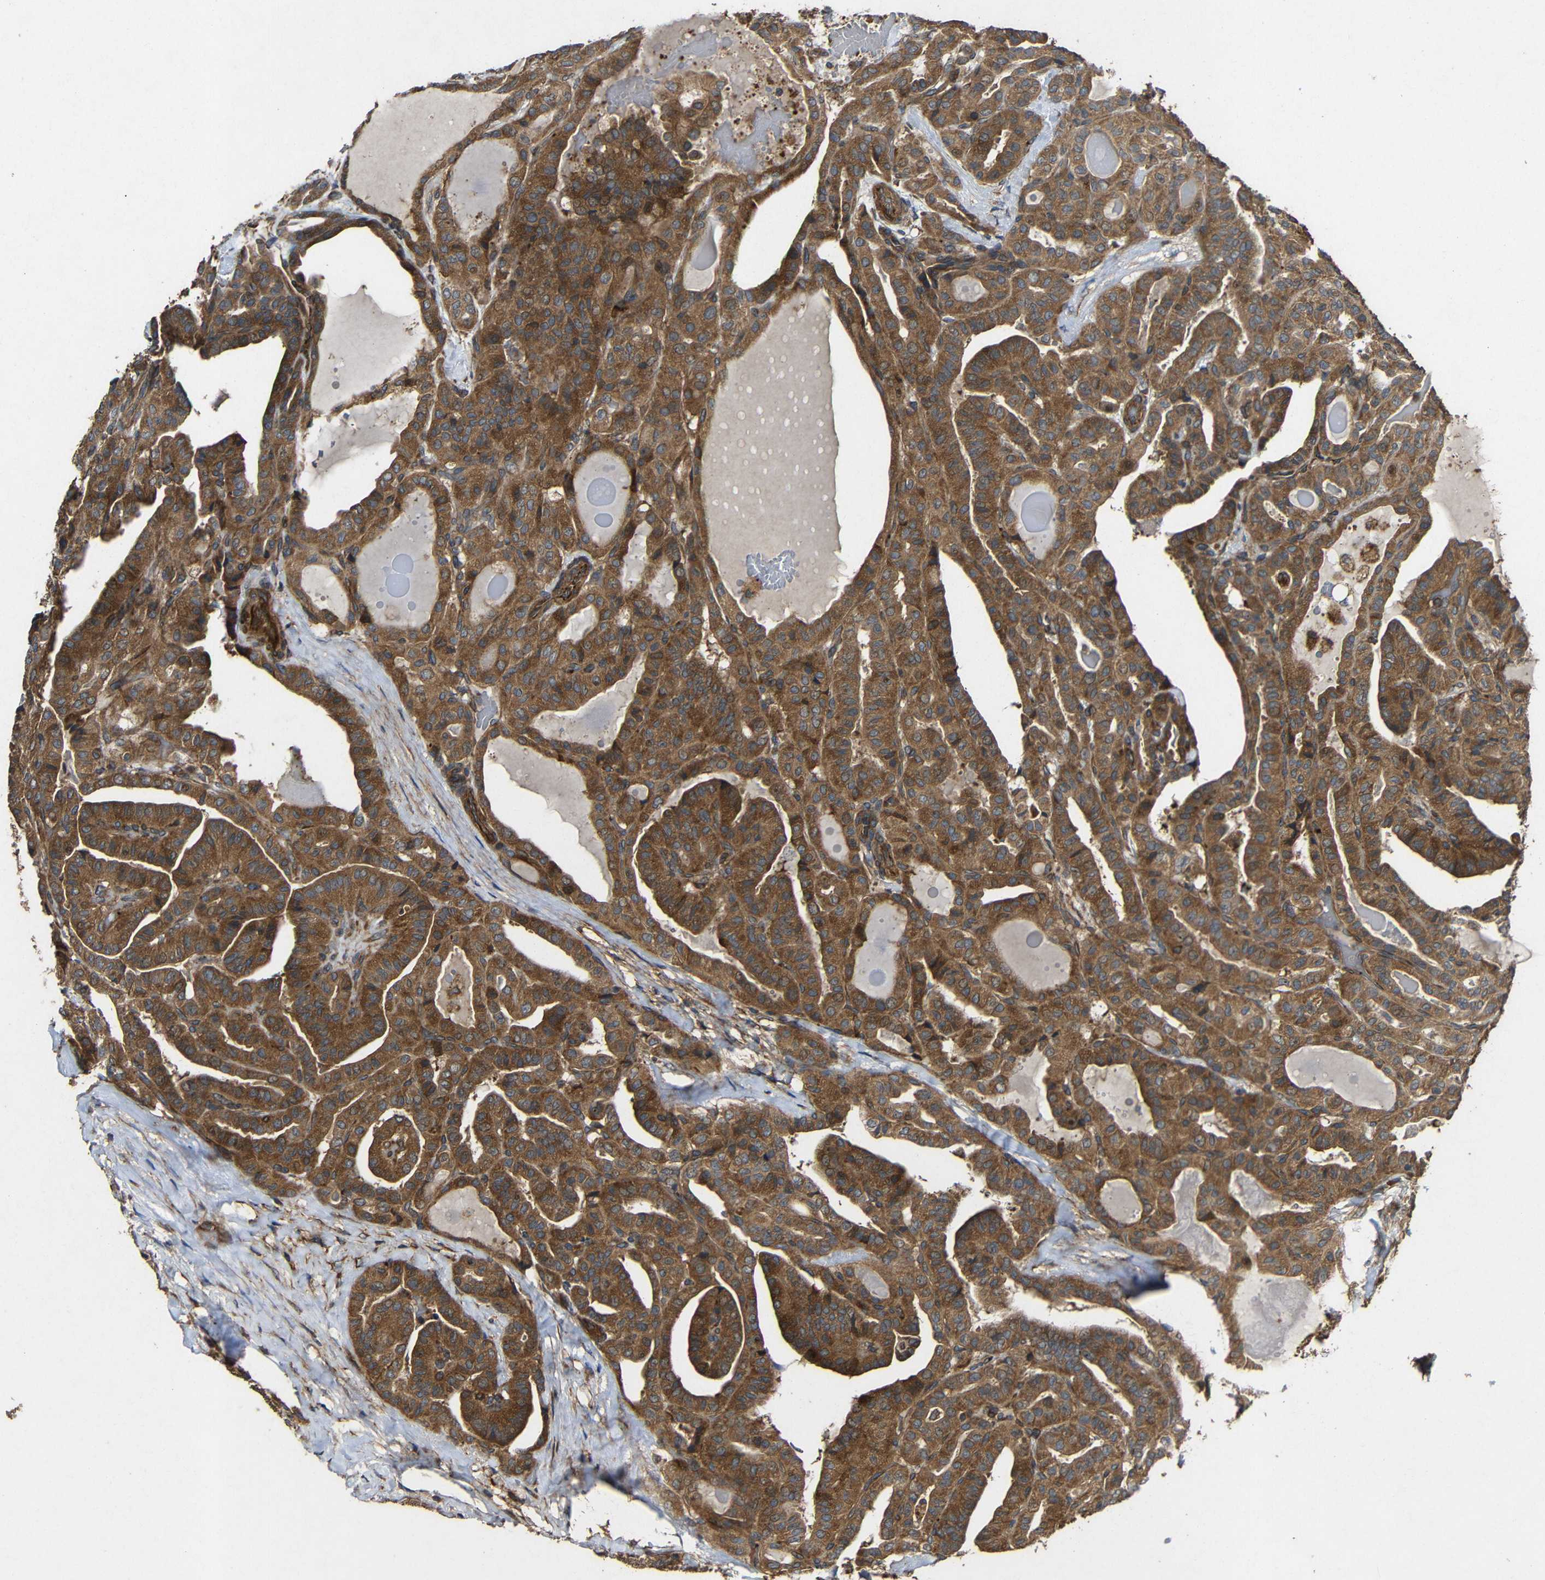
{"staining": {"intensity": "strong", "quantity": ">75%", "location": "cytoplasmic/membranous"}, "tissue": "thyroid cancer", "cell_type": "Tumor cells", "image_type": "cancer", "snomed": [{"axis": "morphology", "description": "Papillary adenocarcinoma, NOS"}, {"axis": "topography", "description": "Thyroid gland"}], "caption": "IHC (DAB) staining of papillary adenocarcinoma (thyroid) demonstrates strong cytoplasmic/membranous protein expression in approximately >75% of tumor cells.", "gene": "EIF2S1", "patient": {"sex": "male", "age": 77}}